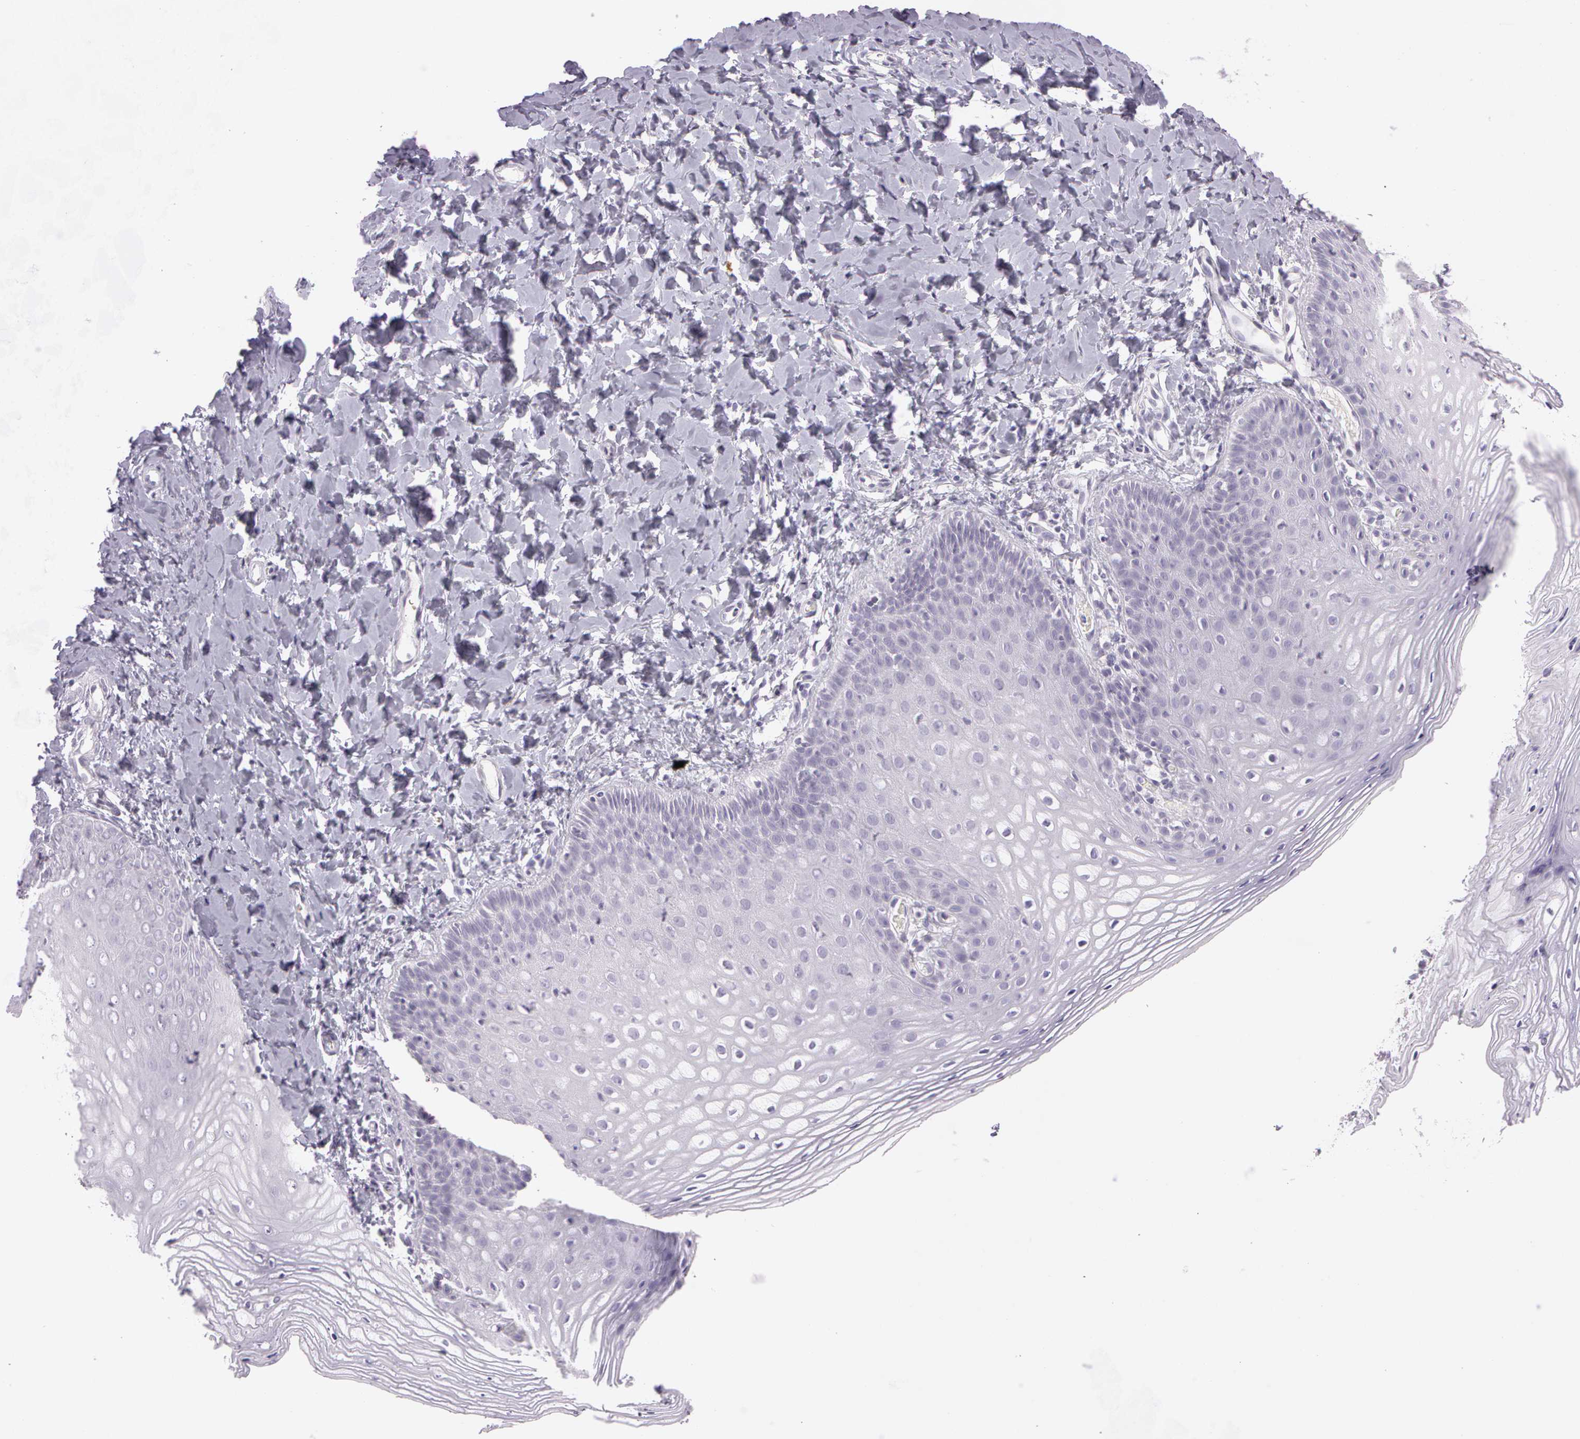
{"staining": {"intensity": "negative", "quantity": "none", "location": "none"}, "tissue": "vagina", "cell_type": "Squamous epithelial cells", "image_type": "normal", "snomed": [{"axis": "morphology", "description": "Normal tissue, NOS"}, {"axis": "topography", "description": "Vagina"}], "caption": "Protein analysis of normal vagina demonstrates no significant expression in squamous epithelial cells.", "gene": "OTC", "patient": {"sex": "female", "age": 55}}